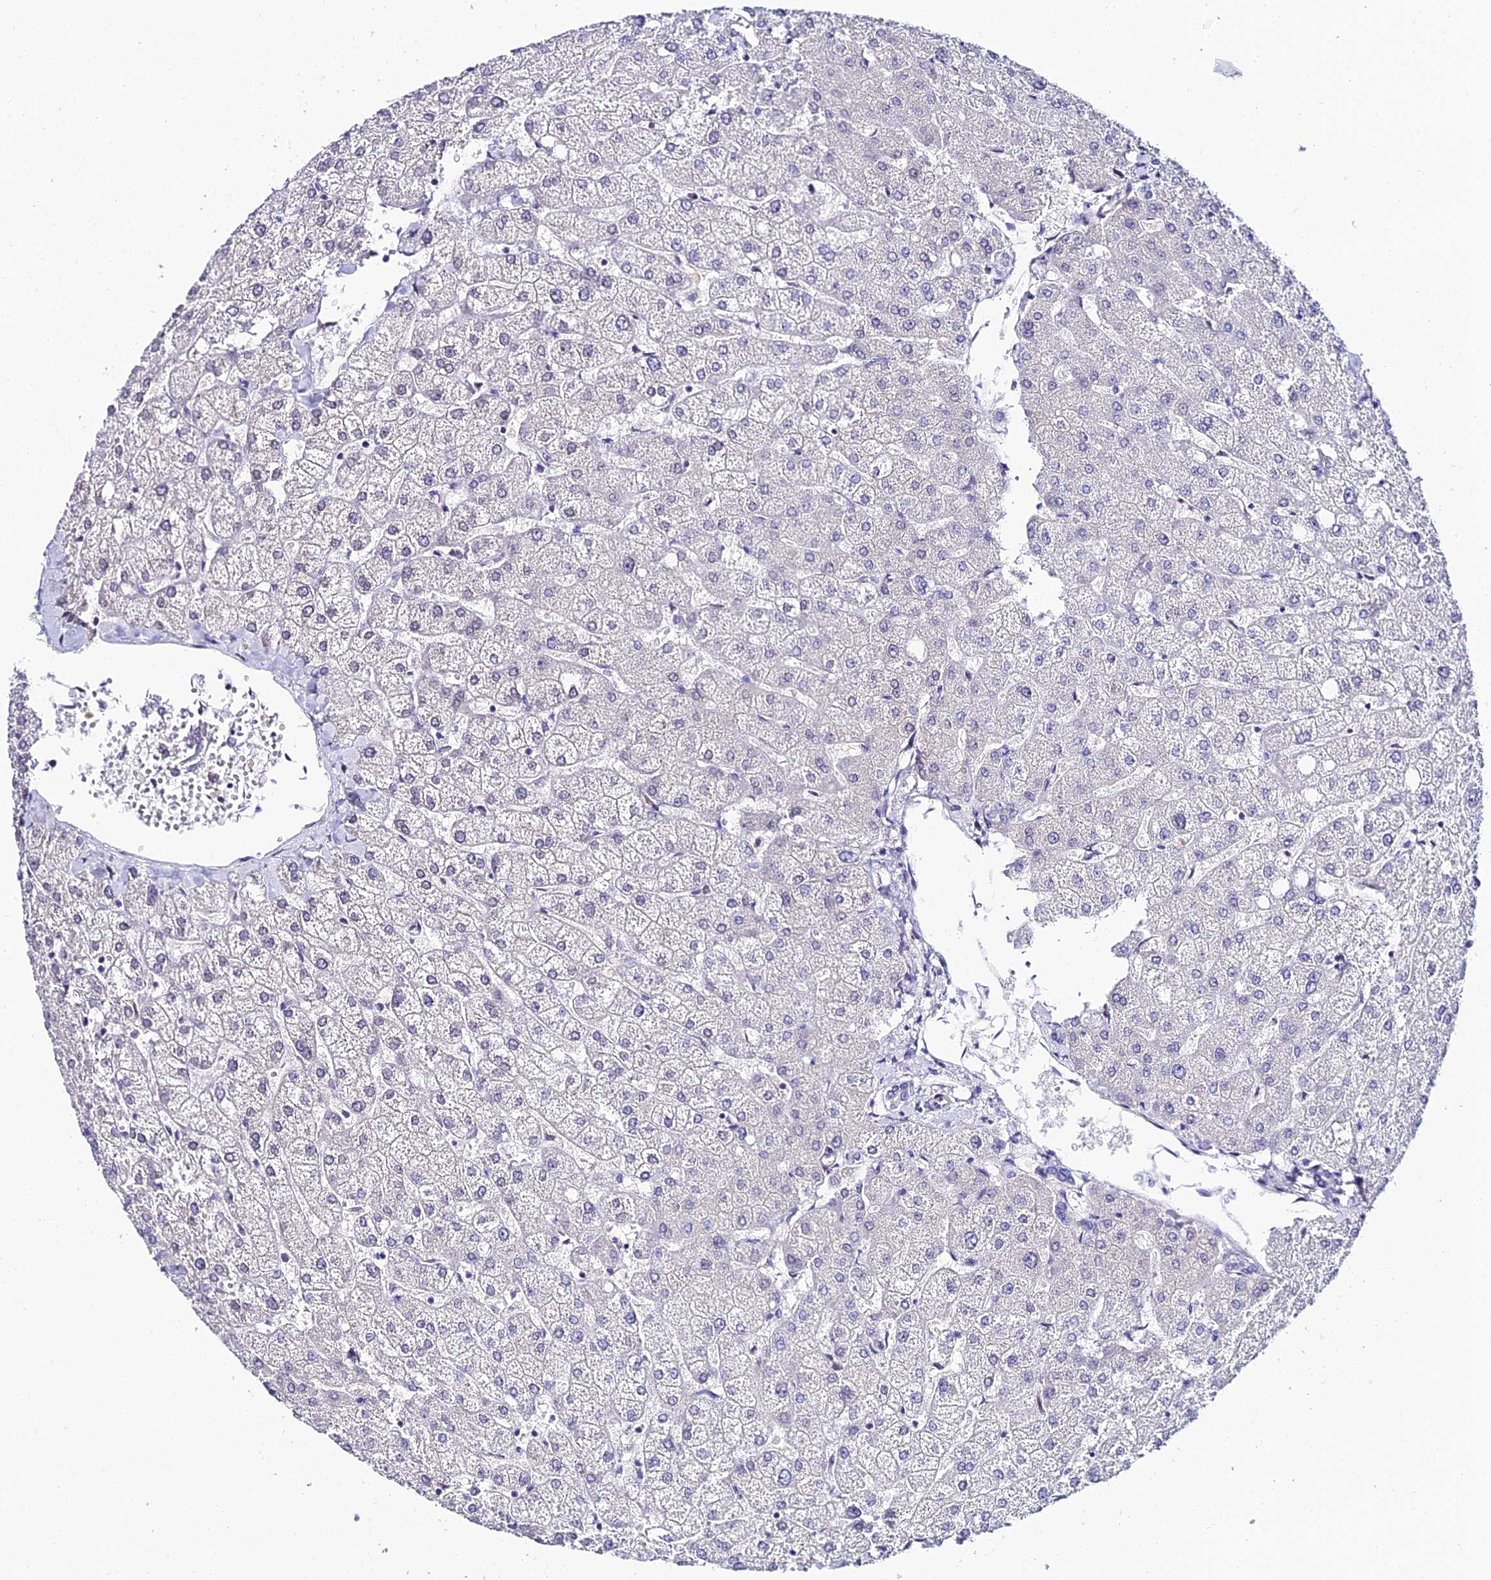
{"staining": {"intensity": "negative", "quantity": "none", "location": "none"}, "tissue": "liver", "cell_type": "Cholangiocytes", "image_type": "normal", "snomed": [{"axis": "morphology", "description": "Normal tissue, NOS"}, {"axis": "topography", "description": "Liver"}], "caption": "High magnification brightfield microscopy of normal liver stained with DAB (3,3'-diaminobenzidine) (brown) and counterstained with hematoxylin (blue): cholangiocytes show no significant staining.", "gene": "DDX19A", "patient": {"sex": "female", "age": 54}}